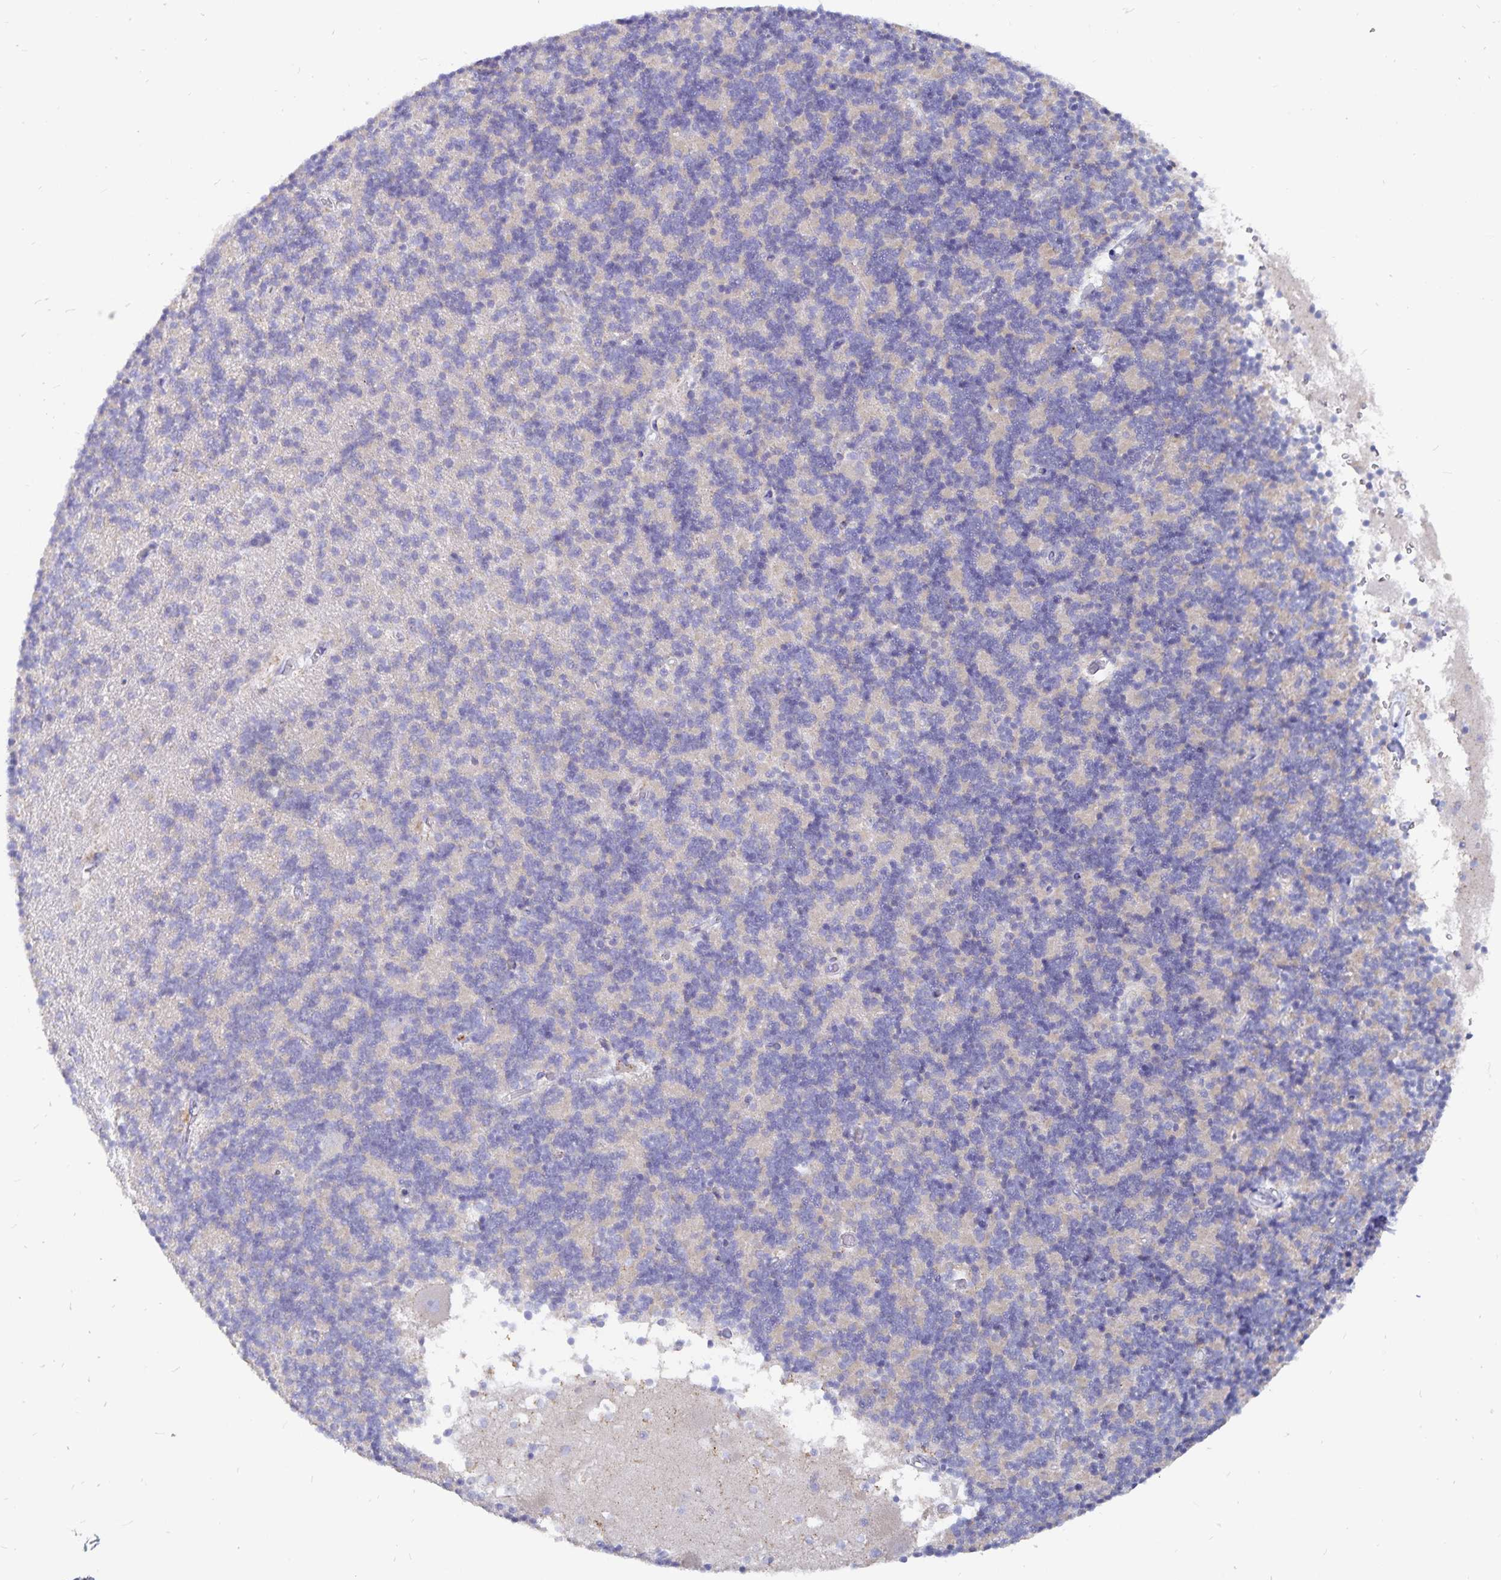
{"staining": {"intensity": "weak", "quantity": "<25%", "location": "cytoplasmic/membranous"}, "tissue": "cerebellum", "cell_type": "Cells in granular layer", "image_type": "normal", "snomed": [{"axis": "morphology", "description": "Normal tissue, NOS"}, {"axis": "topography", "description": "Cerebellum"}], "caption": "Immunohistochemical staining of benign human cerebellum exhibits no significant staining in cells in granular layer.", "gene": "PKHD1", "patient": {"sex": "male", "age": 54}}